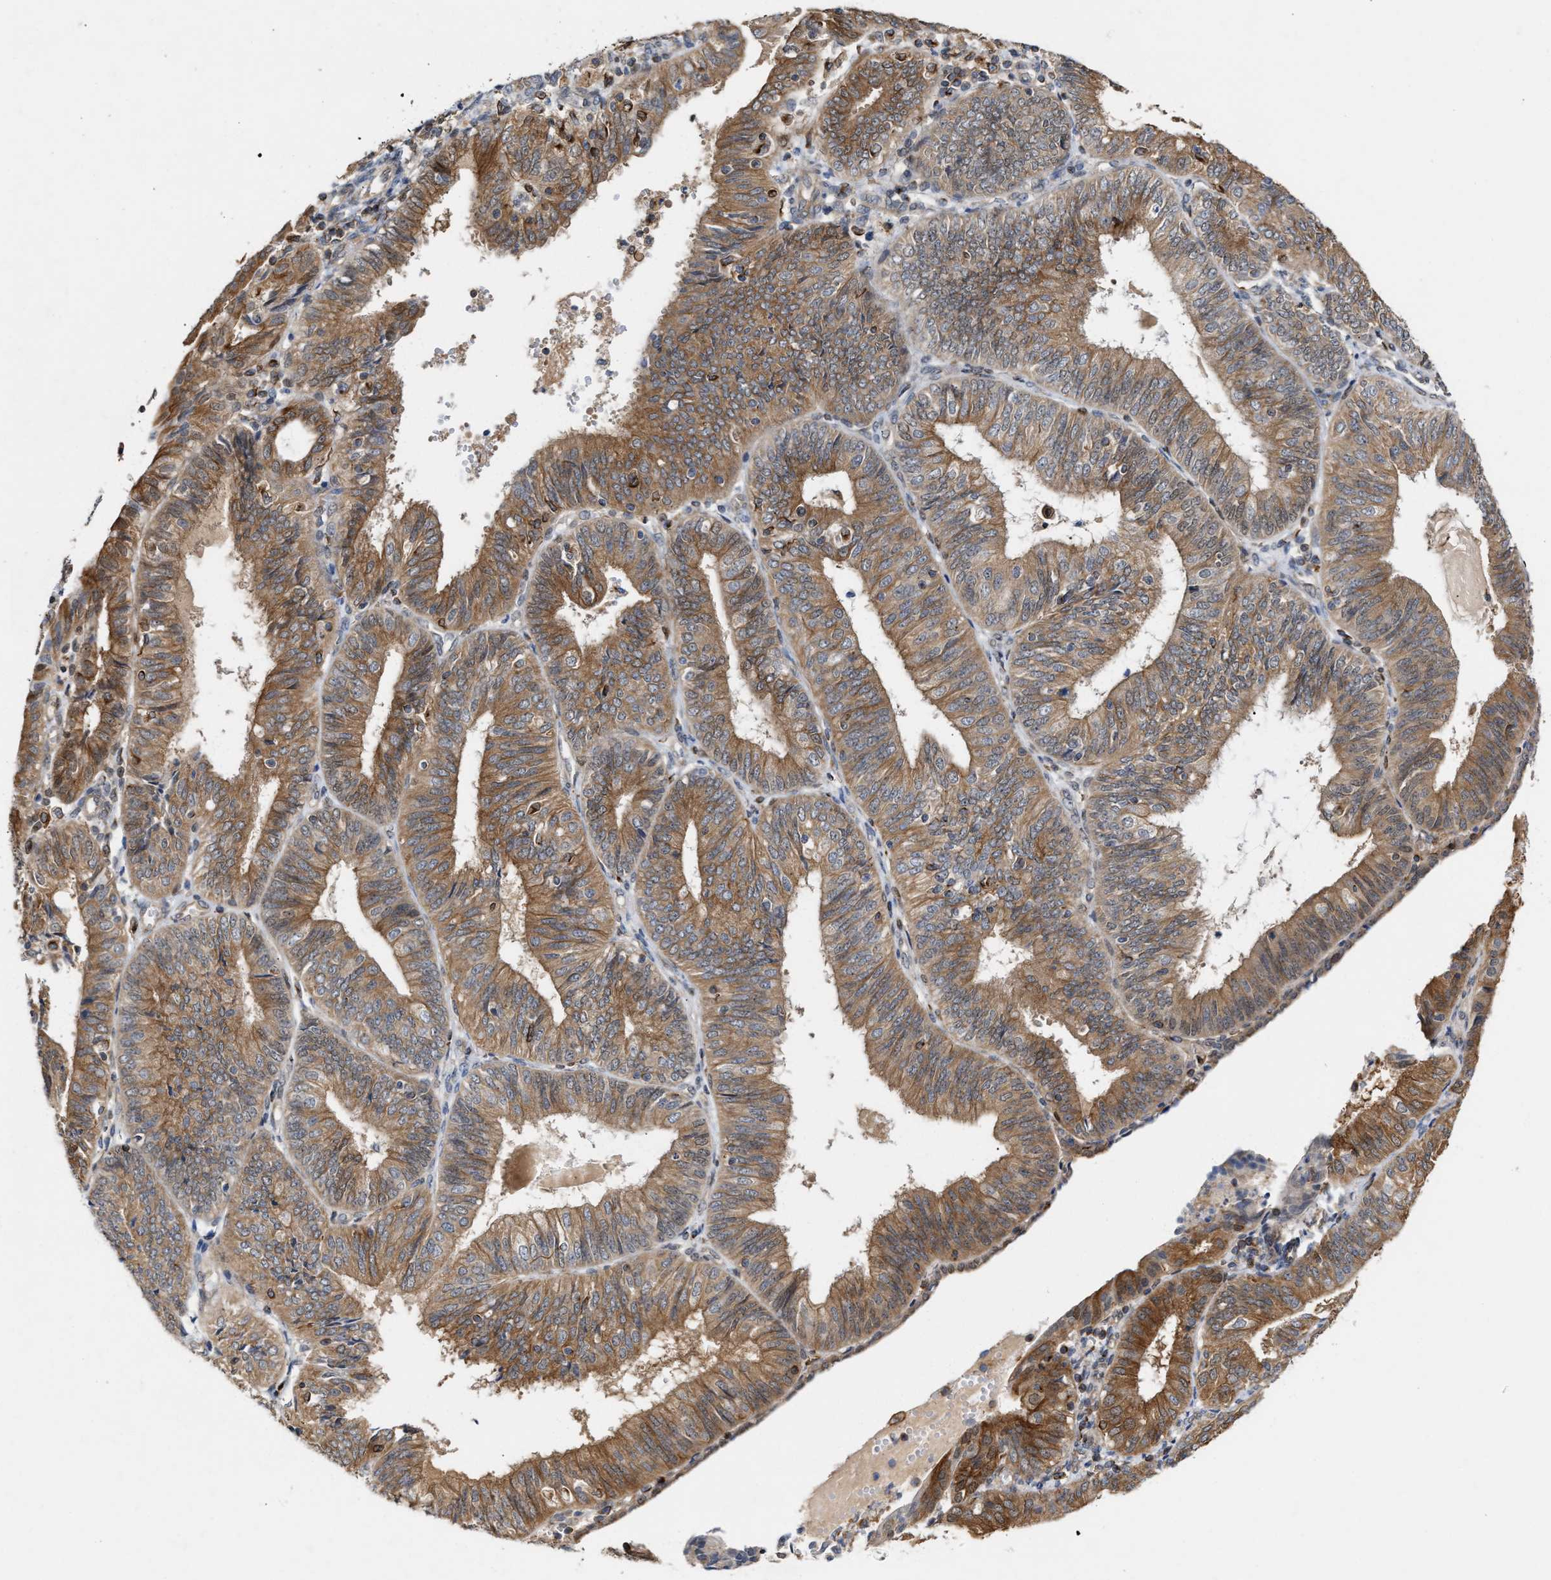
{"staining": {"intensity": "moderate", "quantity": ">75%", "location": "cytoplasmic/membranous"}, "tissue": "endometrial cancer", "cell_type": "Tumor cells", "image_type": "cancer", "snomed": [{"axis": "morphology", "description": "Adenocarcinoma, NOS"}, {"axis": "topography", "description": "Endometrium"}], "caption": "Endometrial adenocarcinoma tissue reveals moderate cytoplasmic/membranous positivity in about >75% of tumor cells", "gene": "BBLN", "patient": {"sex": "female", "age": 58}}